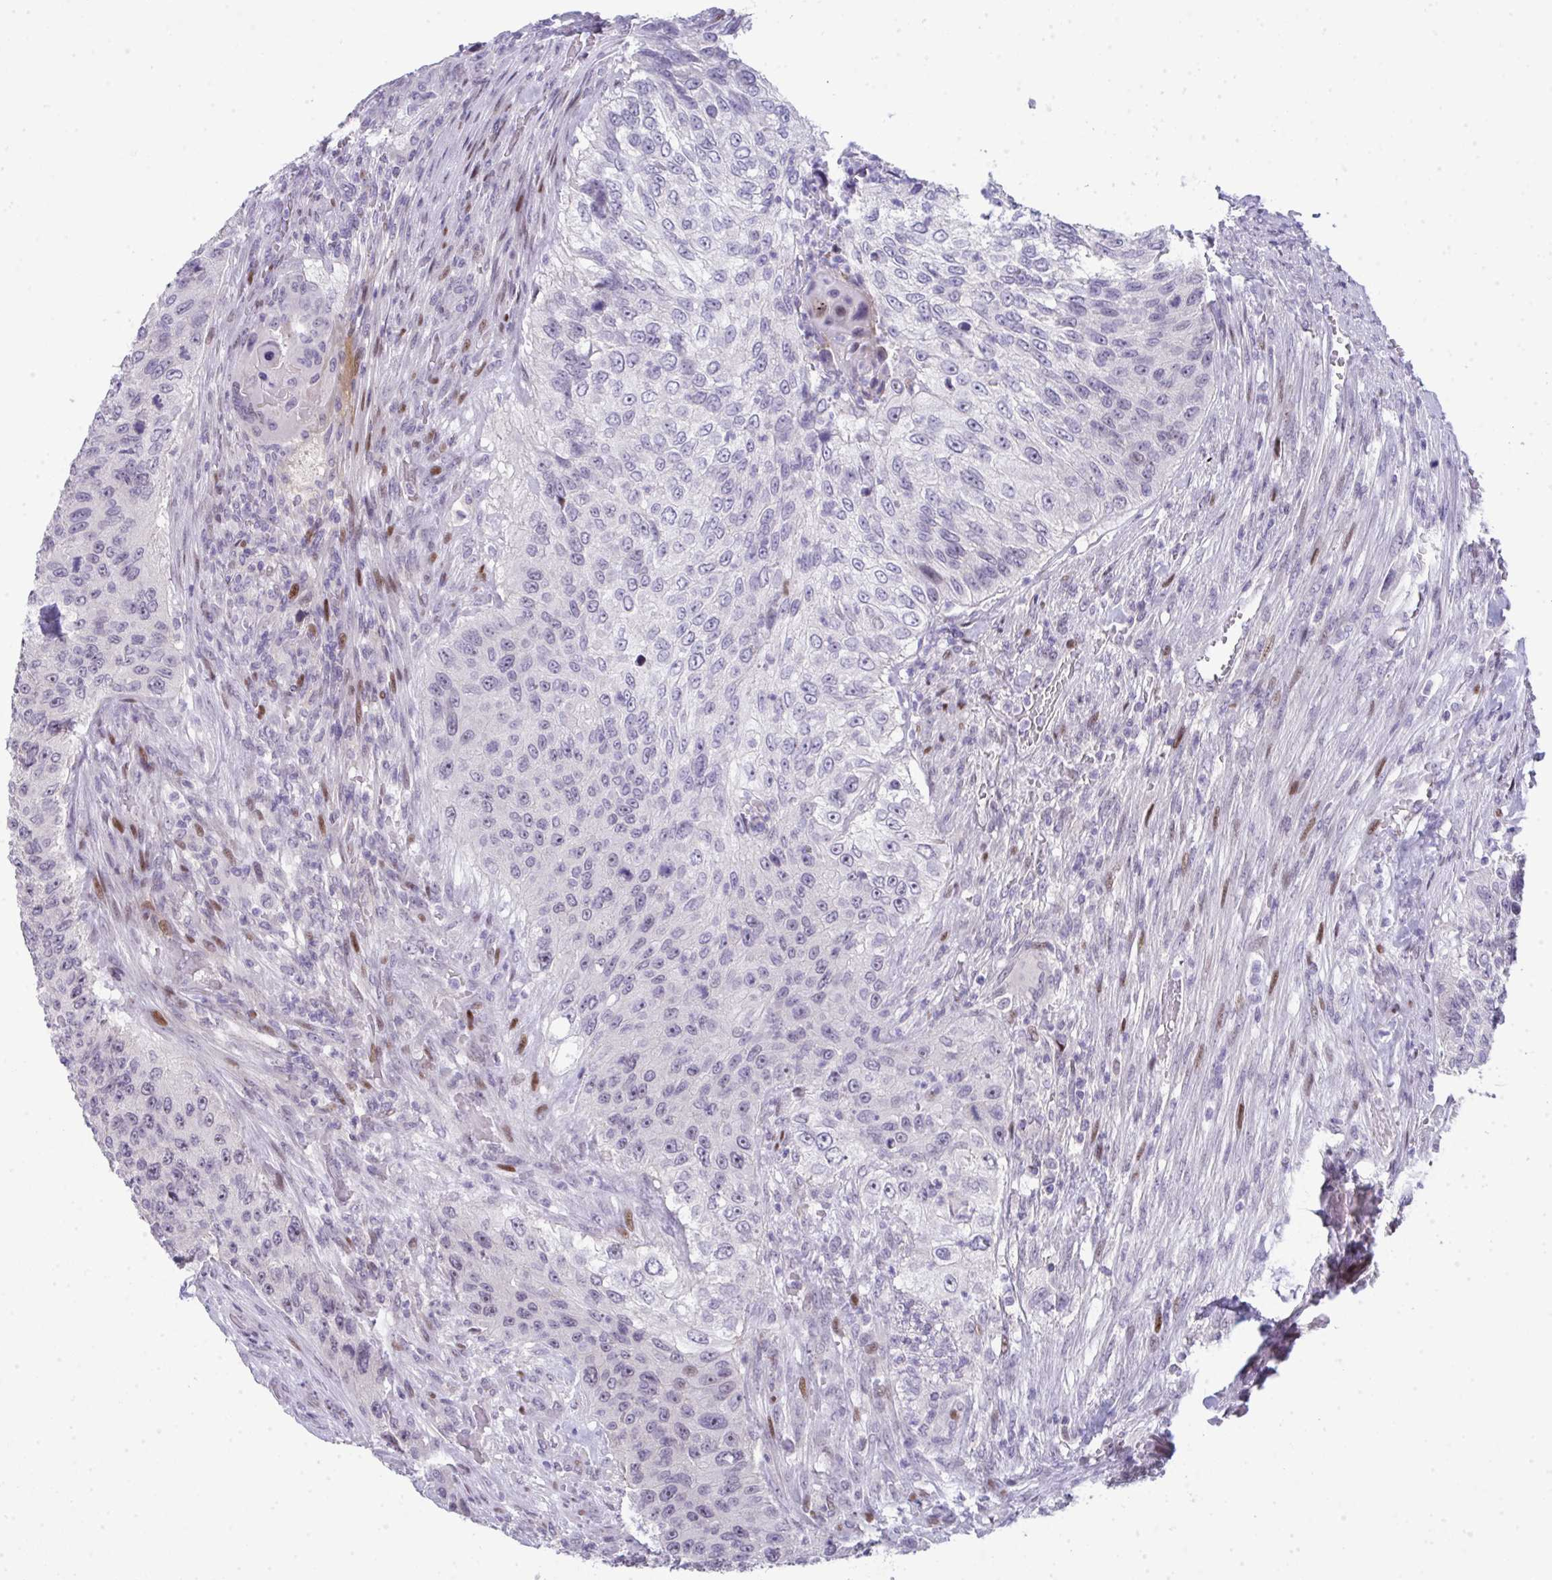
{"staining": {"intensity": "negative", "quantity": "none", "location": "none"}, "tissue": "urothelial cancer", "cell_type": "Tumor cells", "image_type": "cancer", "snomed": [{"axis": "morphology", "description": "Urothelial carcinoma, High grade"}, {"axis": "topography", "description": "Urinary bladder"}], "caption": "Image shows no protein positivity in tumor cells of urothelial cancer tissue.", "gene": "GALNT16", "patient": {"sex": "female", "age": 60}}